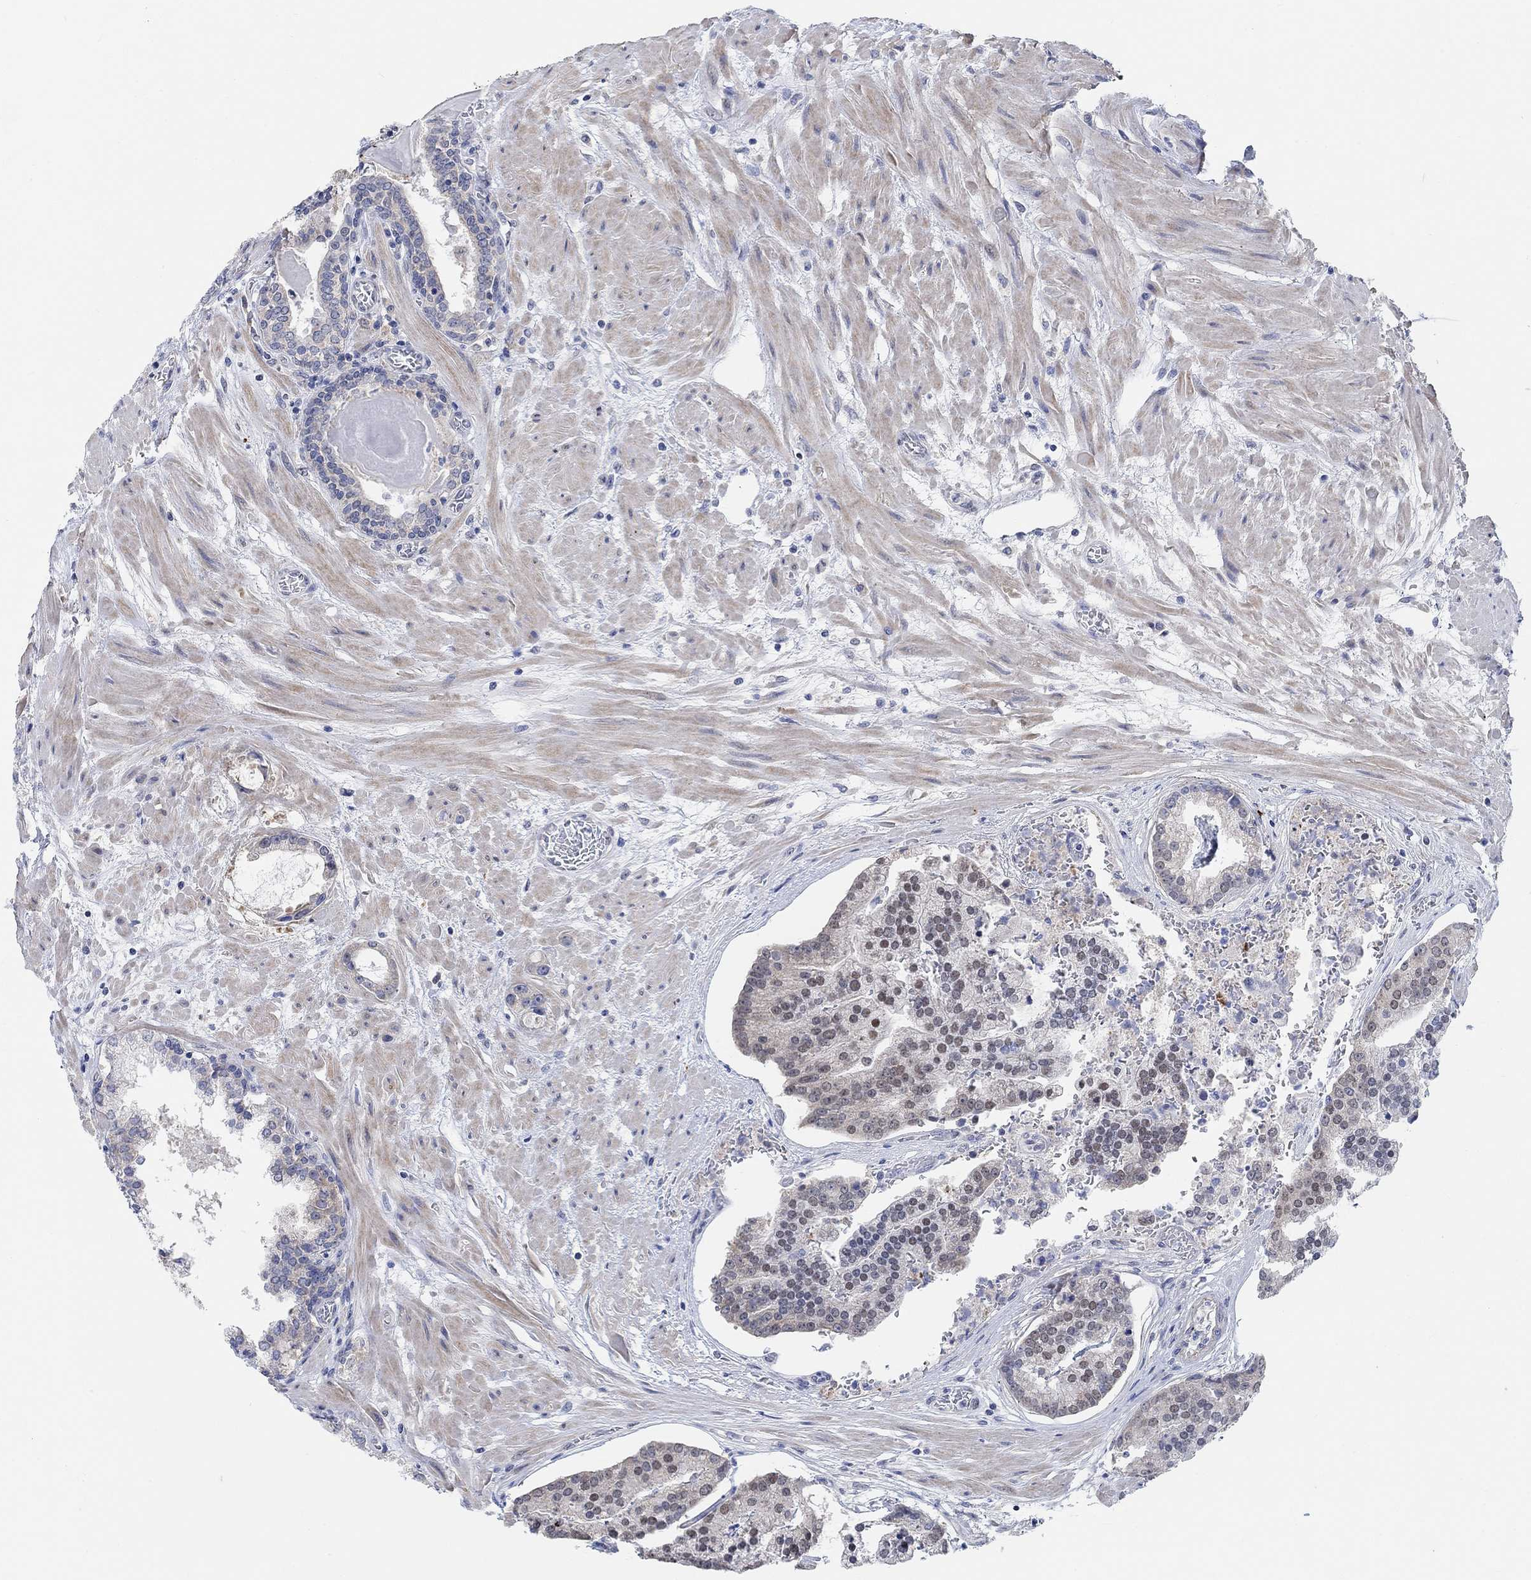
{"staining": {"intensity": "negative", "quantity": "none", "location": "none"}, "tissue": "prostate cancer", "cell_type": "Tumor cells", "image_type": "cancer", "snomed": [{"axis": "morphology", "description": "Adenocarcinoma, NOS"}, {"axis": "topography", "description": "Prostate and seminal vesicle, NOS"}, {"axis": "topography", "description": "Prostate"}], "caption": "There is no significant expression in tumor cells of prostate adenocarcinoma.", "gene": "RIMS1", "patient": {"sex": "male", "age": 44}}